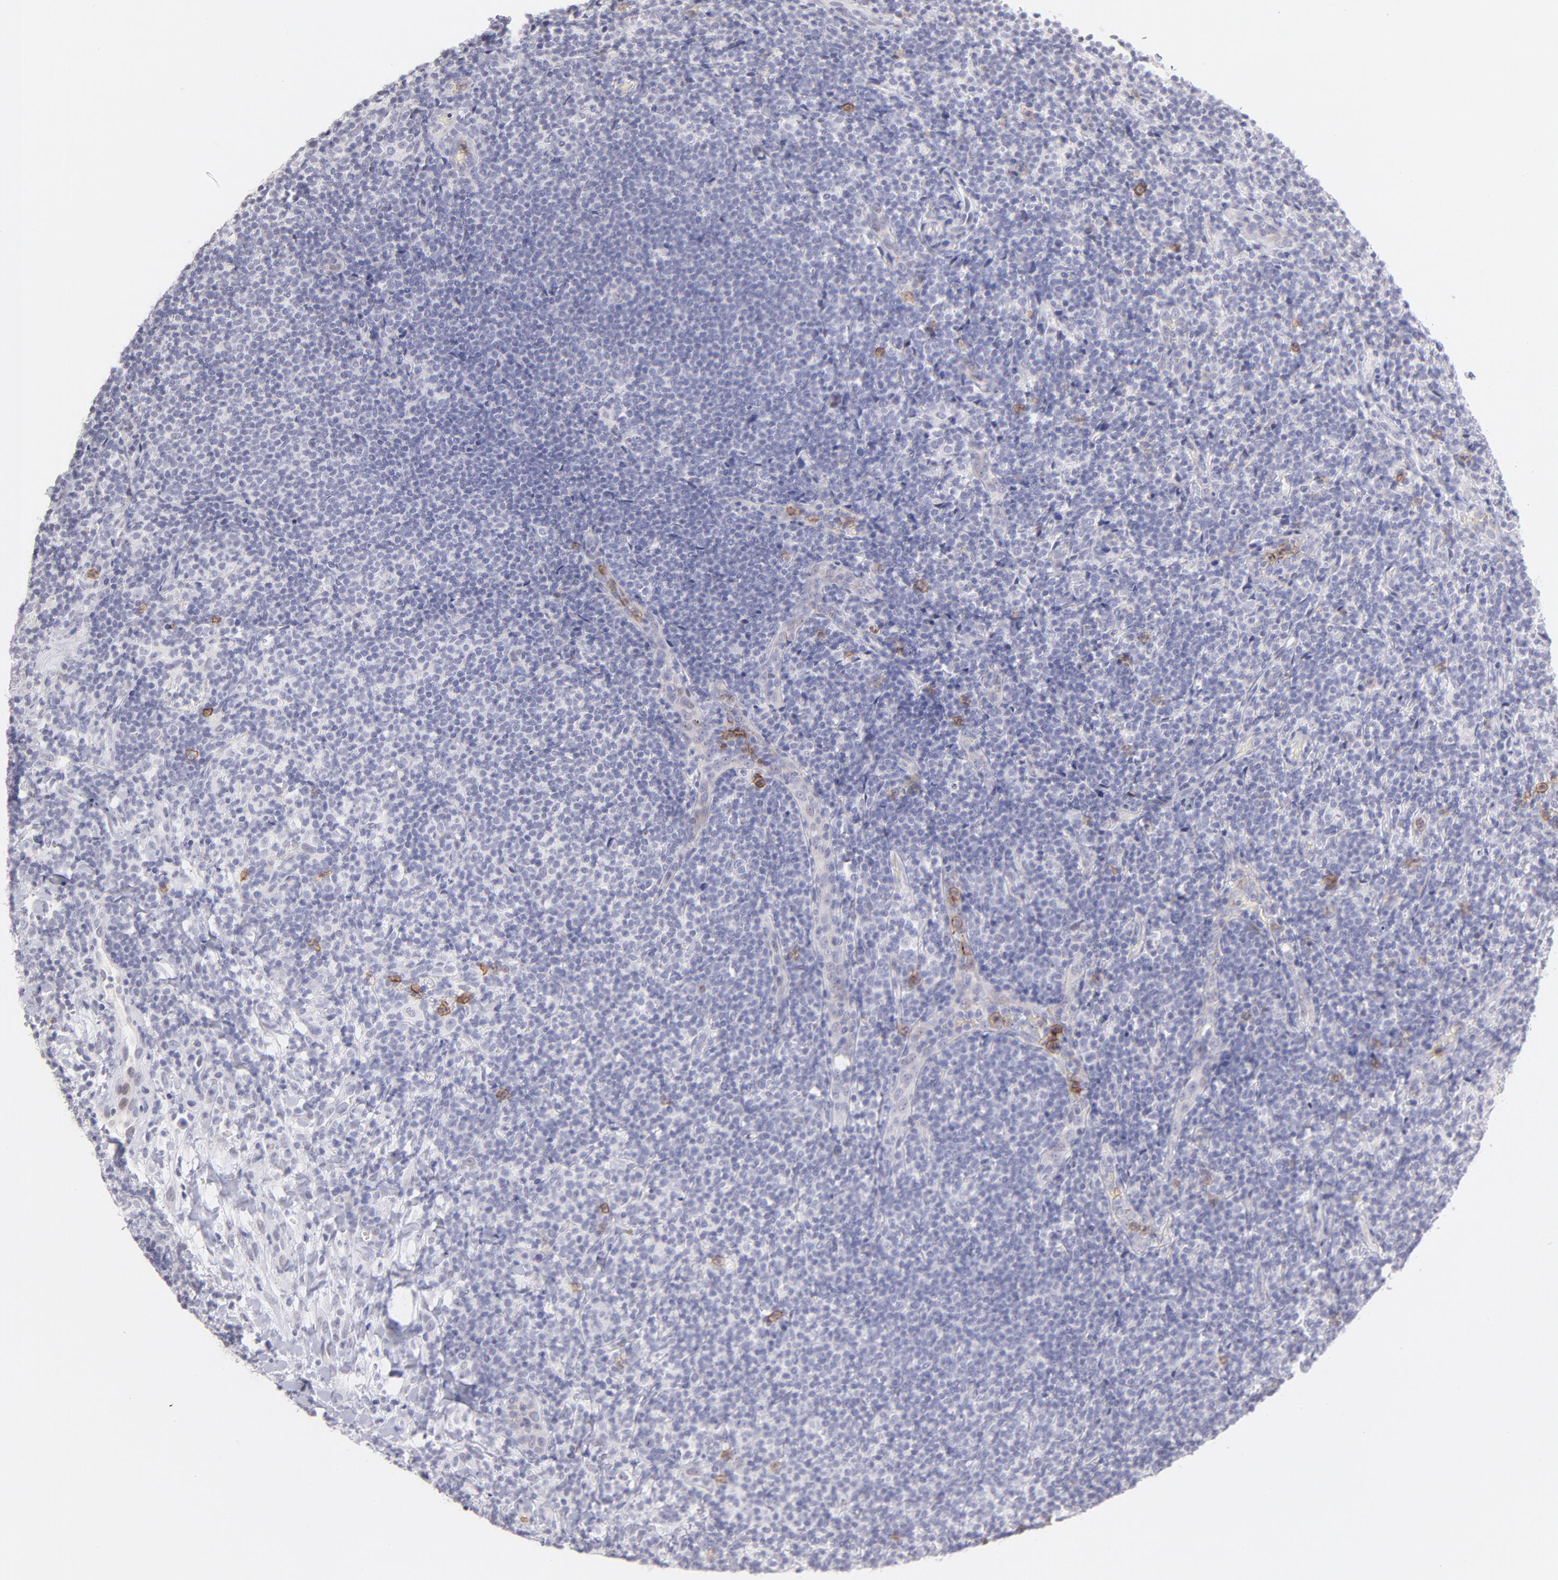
{"staining": {"intensity": "negative", "quantity": "none", "location": "none"}, "tissue": "lymphoma", "cell_type": "Tumor cells", "image_type": "cancer", "snomed": [{"axis": "morphology", "description": "Malignant lymphoma, non-Hodgkin's type, Low grade"}, {"axis": "topography", "description": "Lymph node"}], "caption": "DAB (3,3'-diaminobenzidine) immunohistochemical staining of human low-grade malignant lymphoma, non-Hodgkin's type exhibits no significant staining in tumor cells. Brightfield microscopy of immunohistochemistry (IHC) stained with DAB (3,3'-diaminobenzidine) (brown) and hematoxylin (blue), captured at high magnification.", "gene": "LTB4R", "patient": {"sex": "female", "age": 76}}